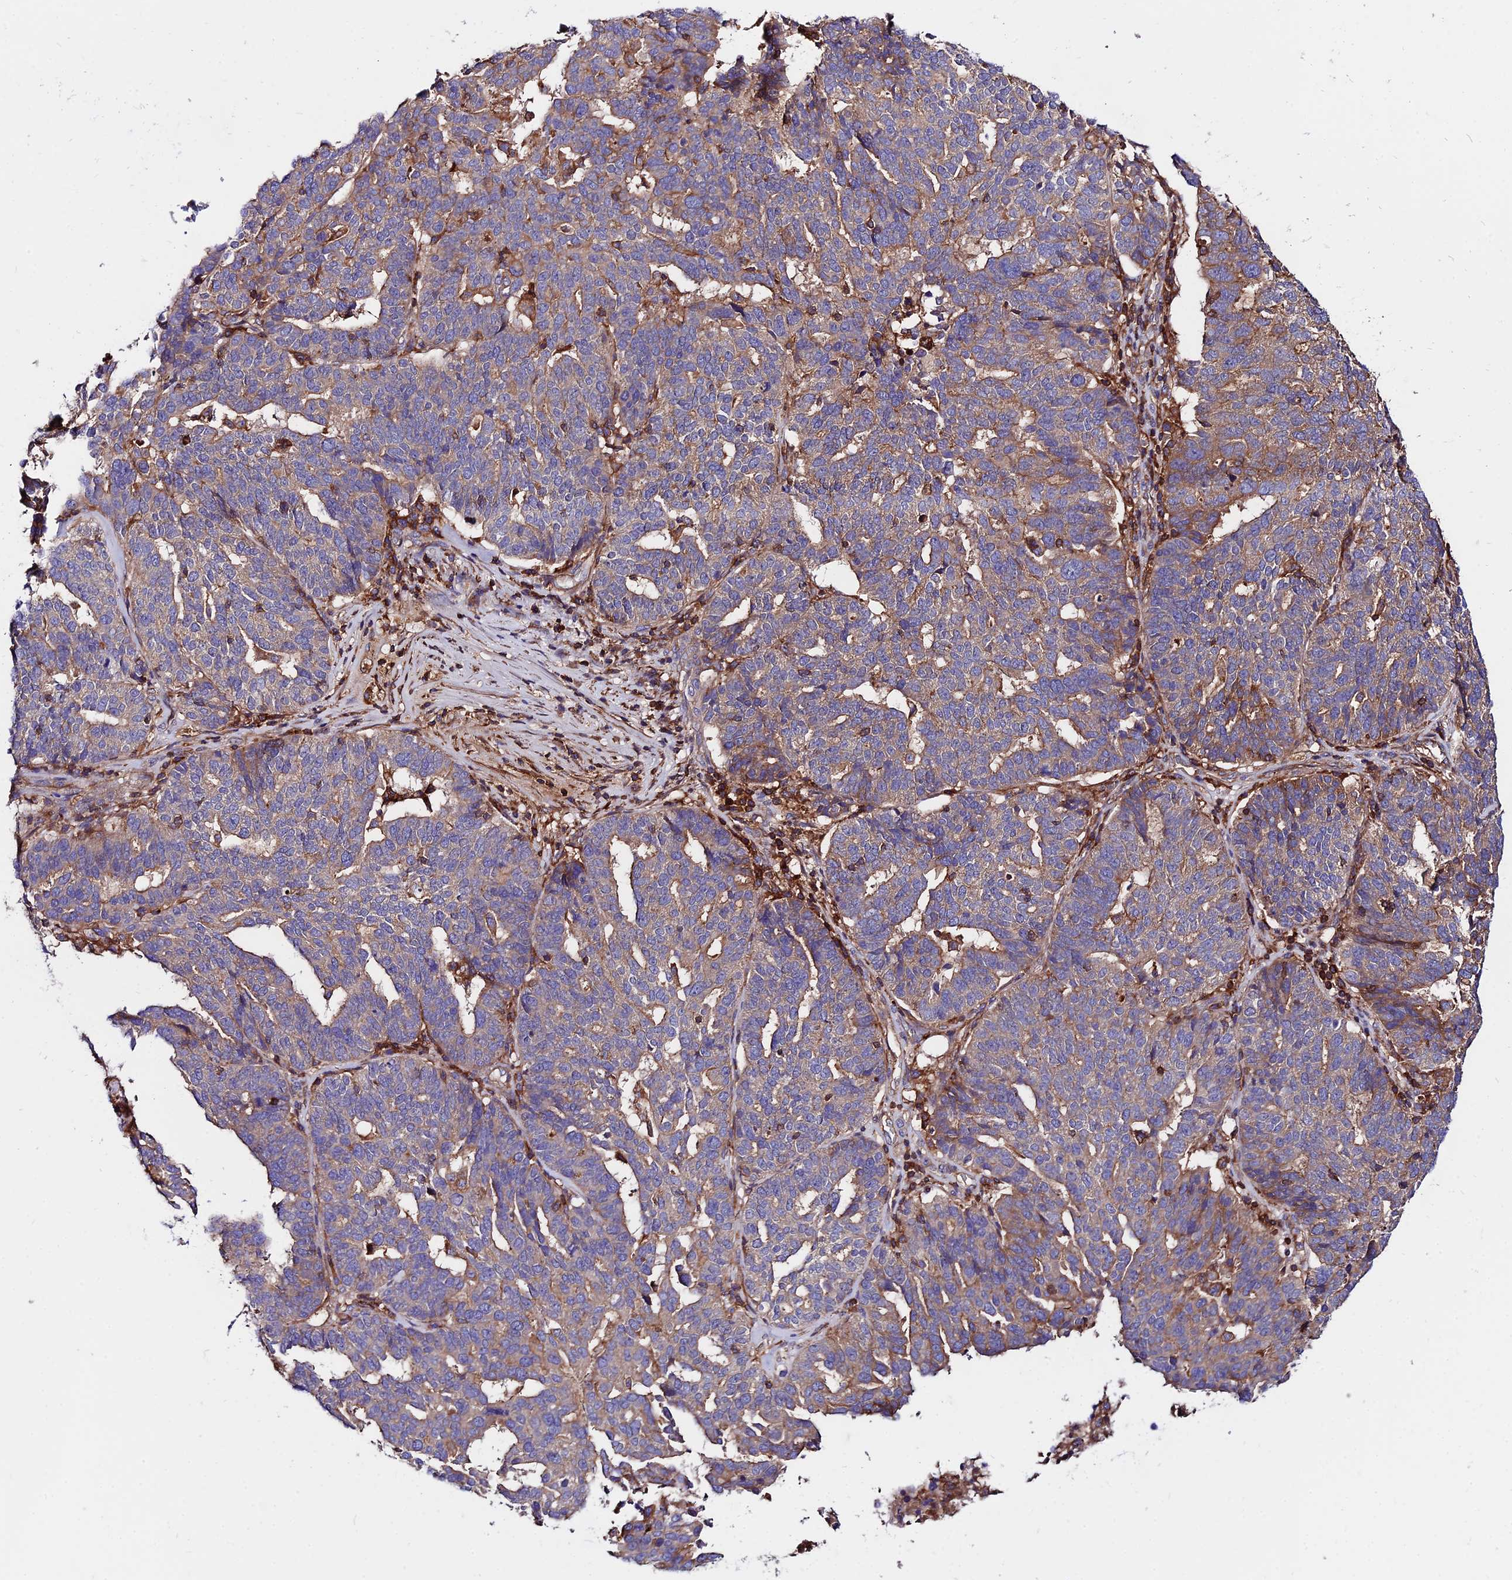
{"staining": {"intensity": "moderate", "quantity": "25%-75%", "location": "cytoplasmic/membranous"}, "tissue": "ovarian cancer", "cell_type": "Tumor cells", "image_type": "cancer", "snomed": [{"axis": "morphology", "description": "Cystadenocarcinoma, serous, NOS"}, {"axis": "topography", "description": "Ovary"}], "caption": "Ovarian cancer (serous cystadenocarcinoma) was stained to show a protein in brown. There is medium levels of moderate cytoplasmic/membranous positivity in approximately 25%-75% of tumor cells.", "gene": "PYM1", "patient": {"sex": "female", "age": 59}}